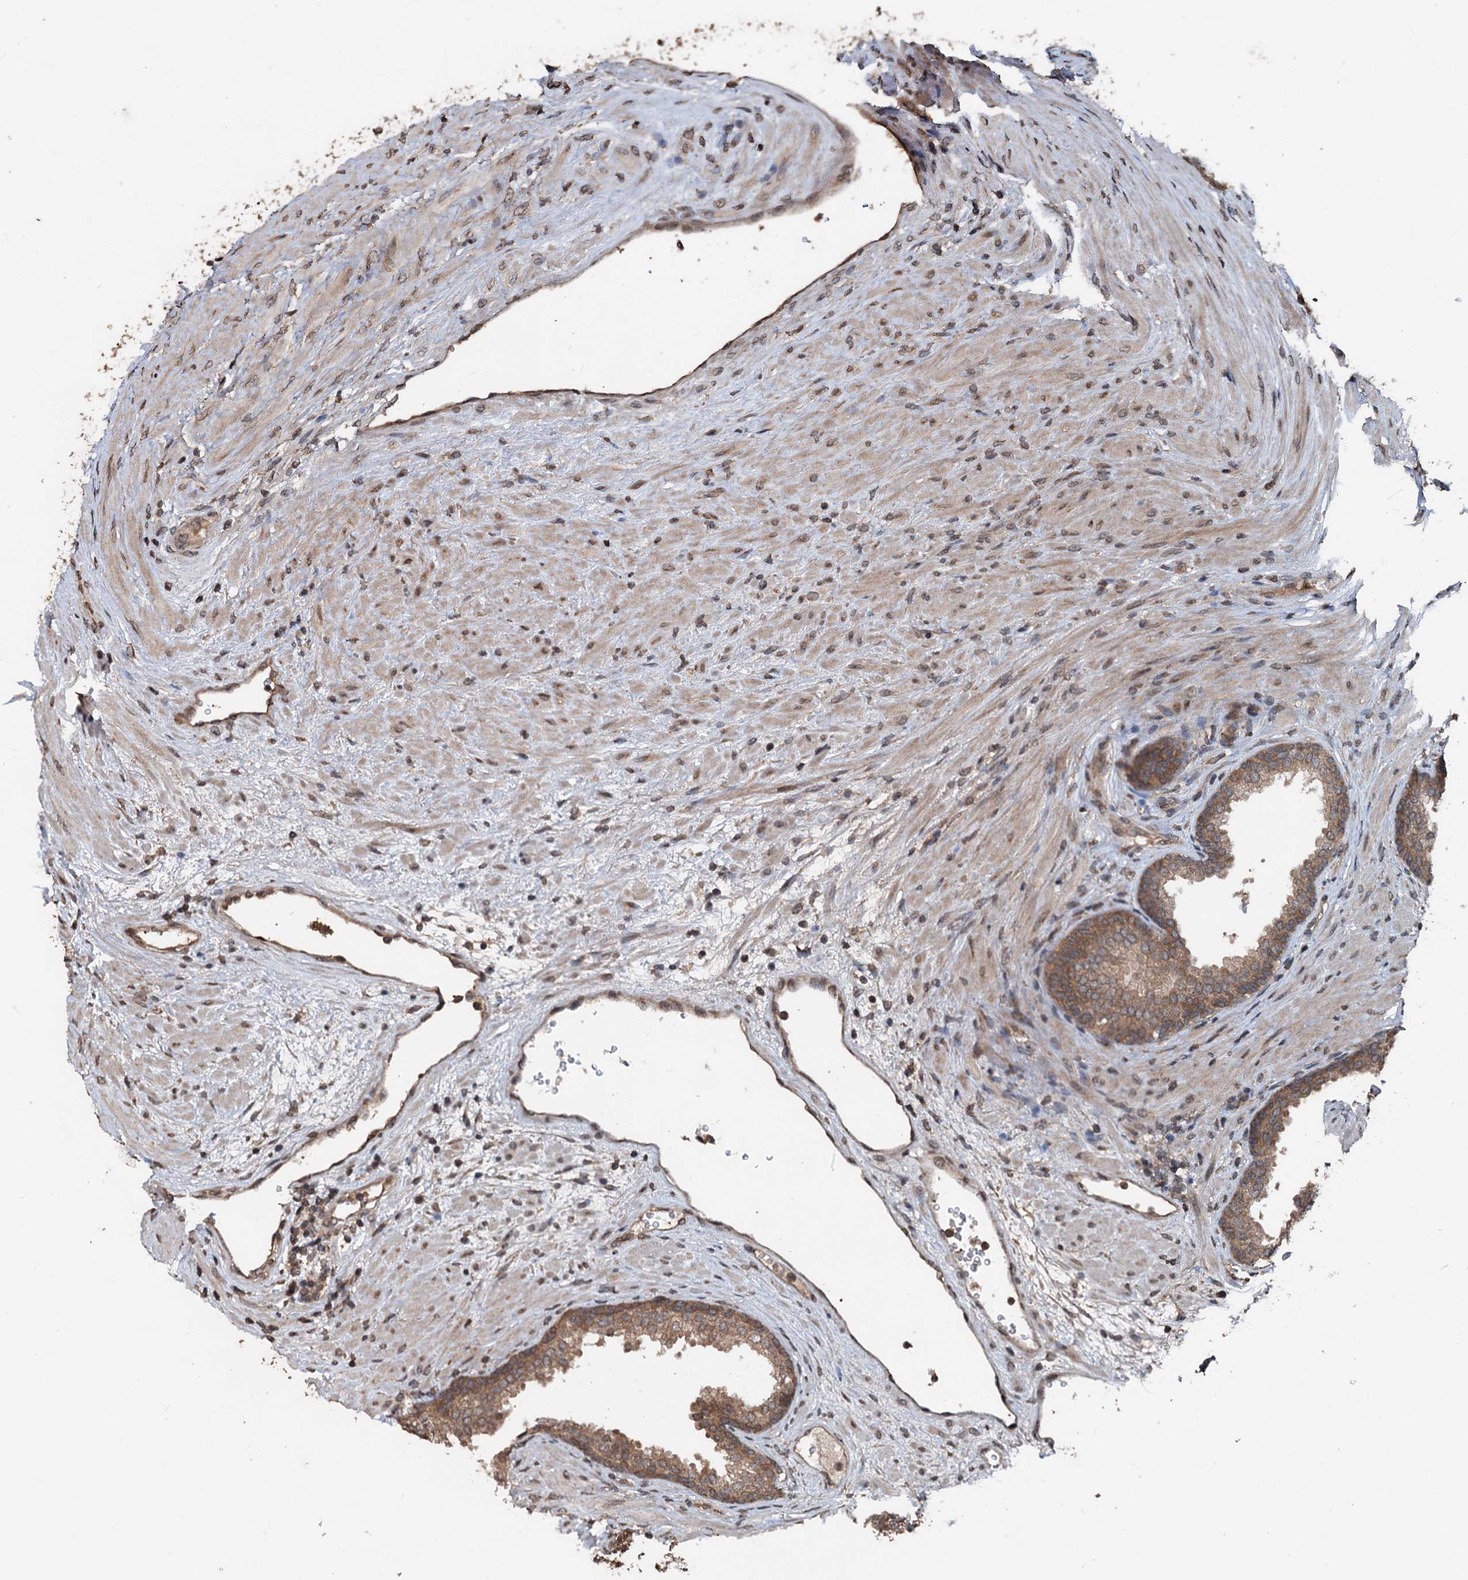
{"staining": {"intensity": "moderate", "quantity": ">75%", "location": "cytoplasmic/membranous"}, "tissue": "prostate", "cell_type": "Glandular cells", "image_type": "normal", "snomed": [{"axis": "morphology", "description": "Normal tissue, NOS"}, {"axis": "topography", "description": "Prostate"}], "caption": "IHC of benign human prostate exhibits medium levels of moderate cytoplasmic/membranous expression in about >75% of glandular cells.", "gene": "N4BP2L2", "patient": {"sex": "male", "age": 76}}